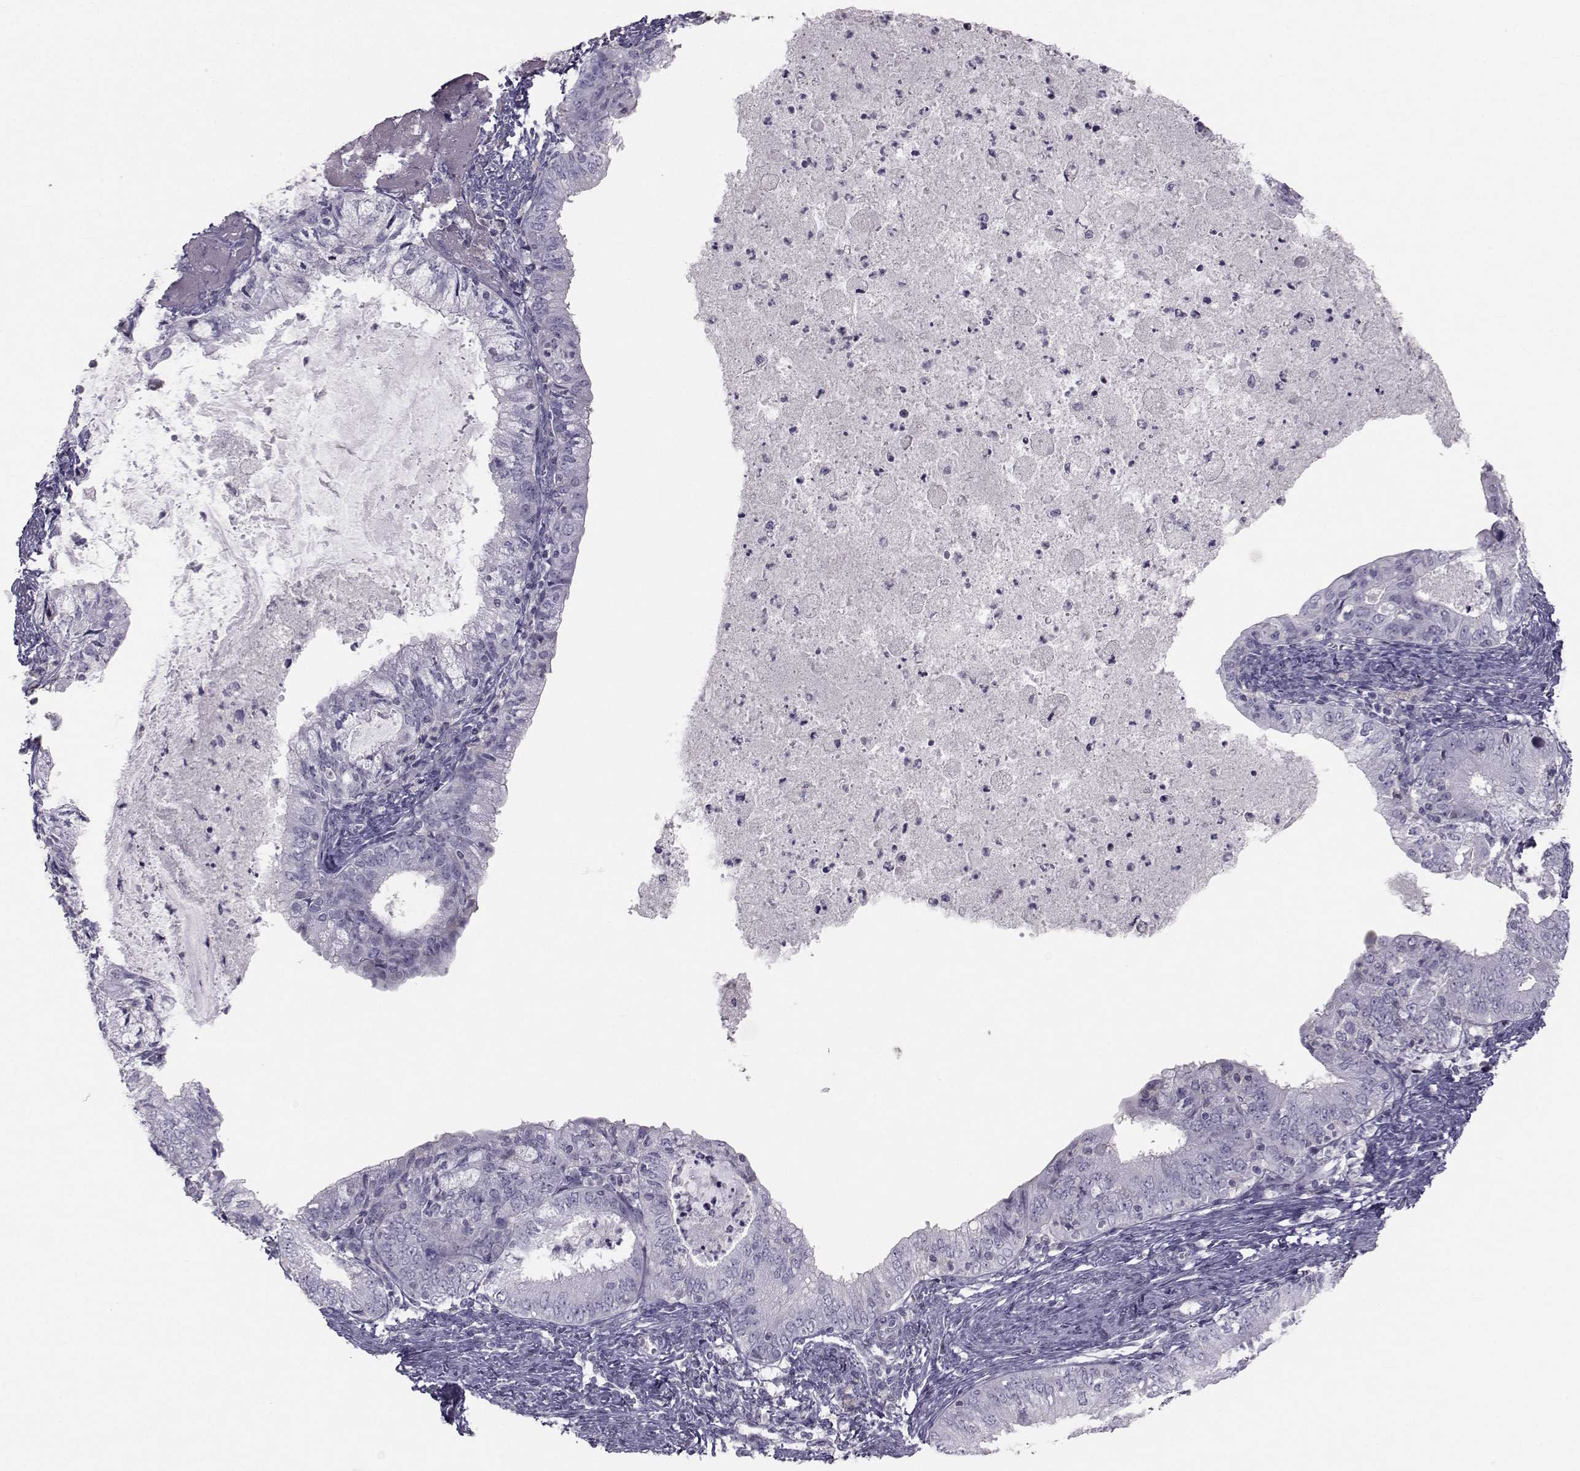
{"staining": {"intensity": "negative", "quantity": "none", "location": "none"}, "tissue": "endometrial cancer", "cell_type": "Tumor cells", "image_type": "cancer", "snomed": [{"axis": "morphology", "description": "Adenocarcinoma, NOS"}, {"axis": "topography", "description": "Endometrium"}], "caption": "Endometrial cancer was stained to show a protein in brown. There is no significant staining in tumor cells. (DAB (3,3'-diaminobenzidine) IHC, high magnification).", "gene": "GARIN3", "patient": {"sex": "female", "age": 57}}